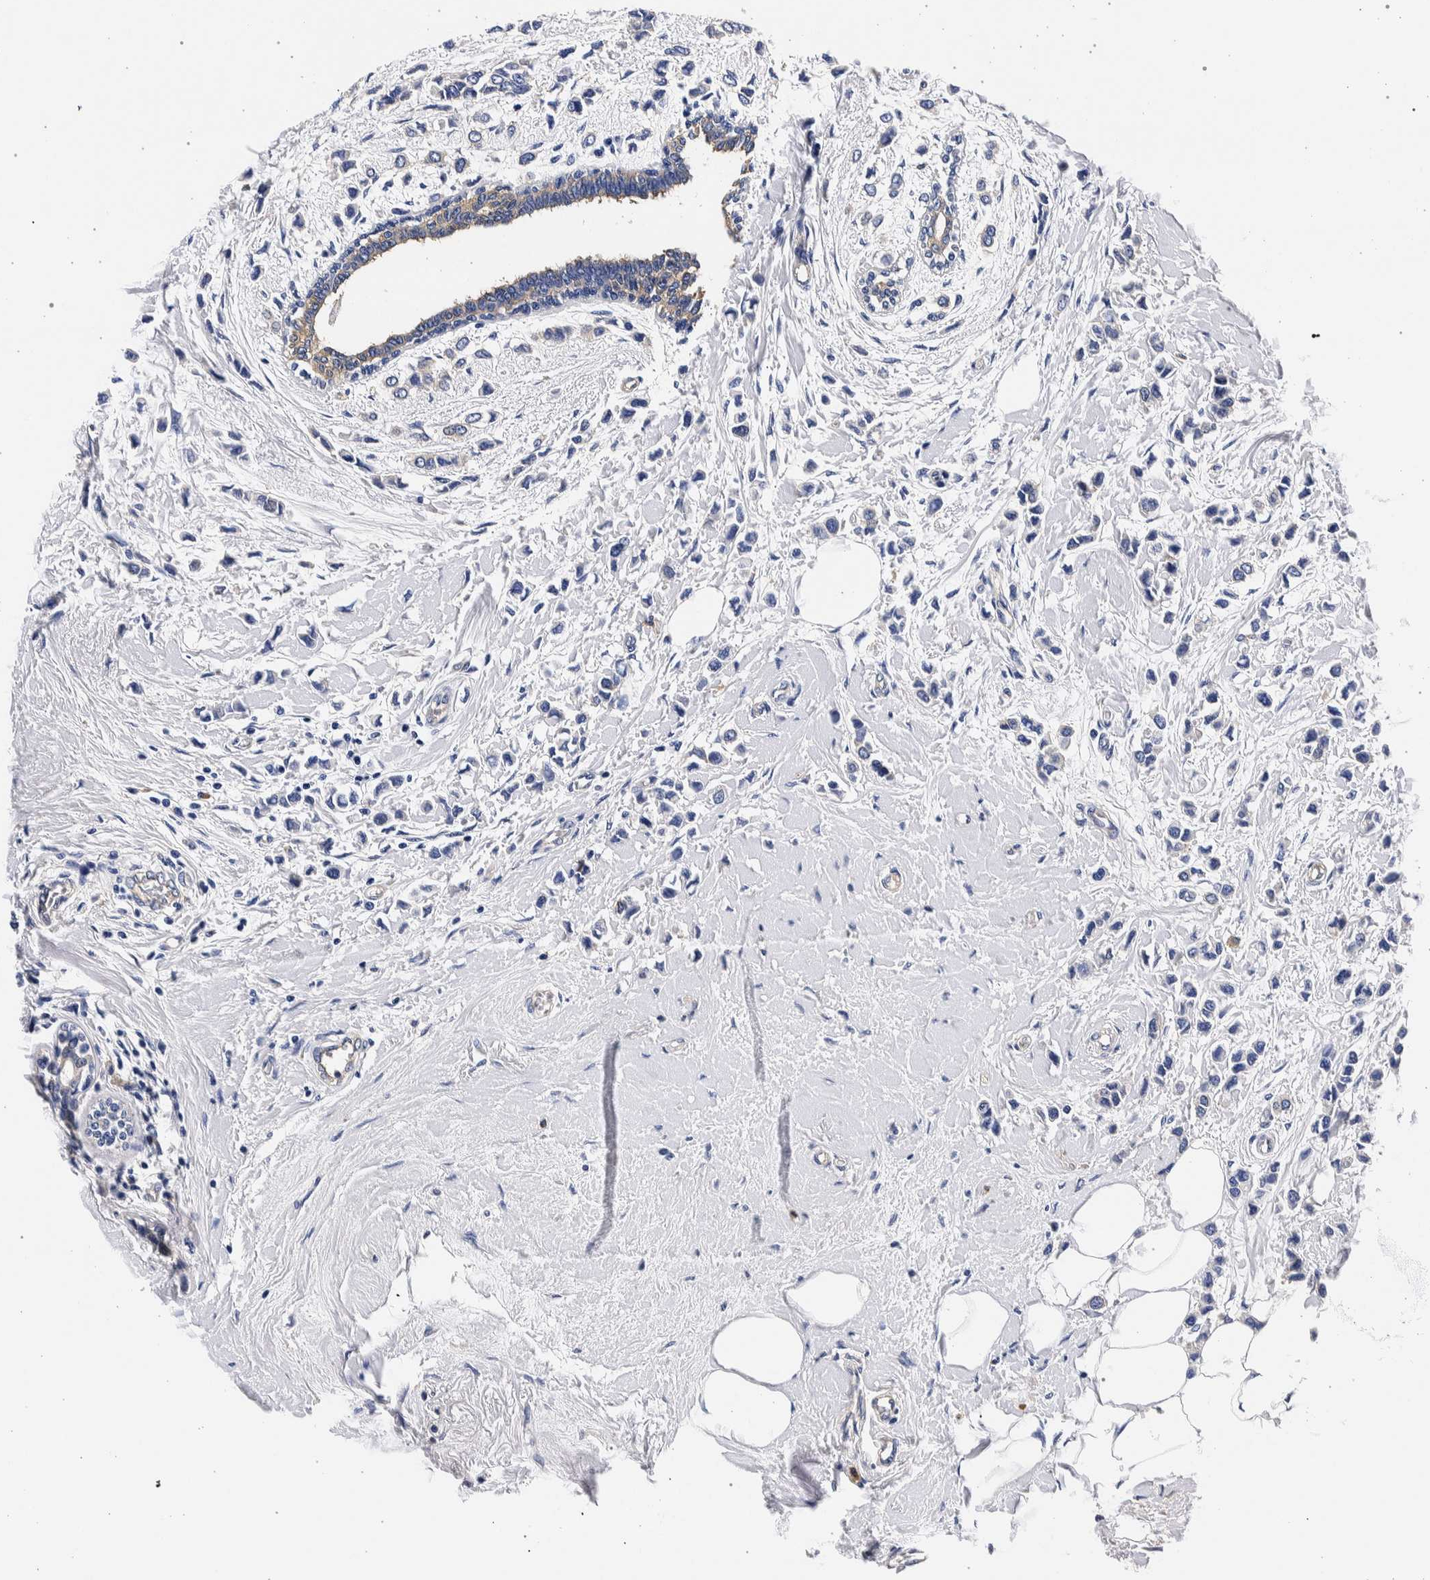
{"staining": {"intensity": "negative", "quantity": "none", "location": "none"}, "tissue": "breast cancer", "cell_type": "Tumor cells", "image_type": "cancer", "snomed": [{"axis": "morphology", "description": "Lobular carcinoma"}, {"axis": "topography", "description": "Breast"}], "caption": "The immunohistochemistry (IHC) photomicrograph has no significant expression in tumor cells of lobular carcinoma (breast) tissue.", "gene": "NIBAN2", "patient": {"sex": "female", "age": 51}}